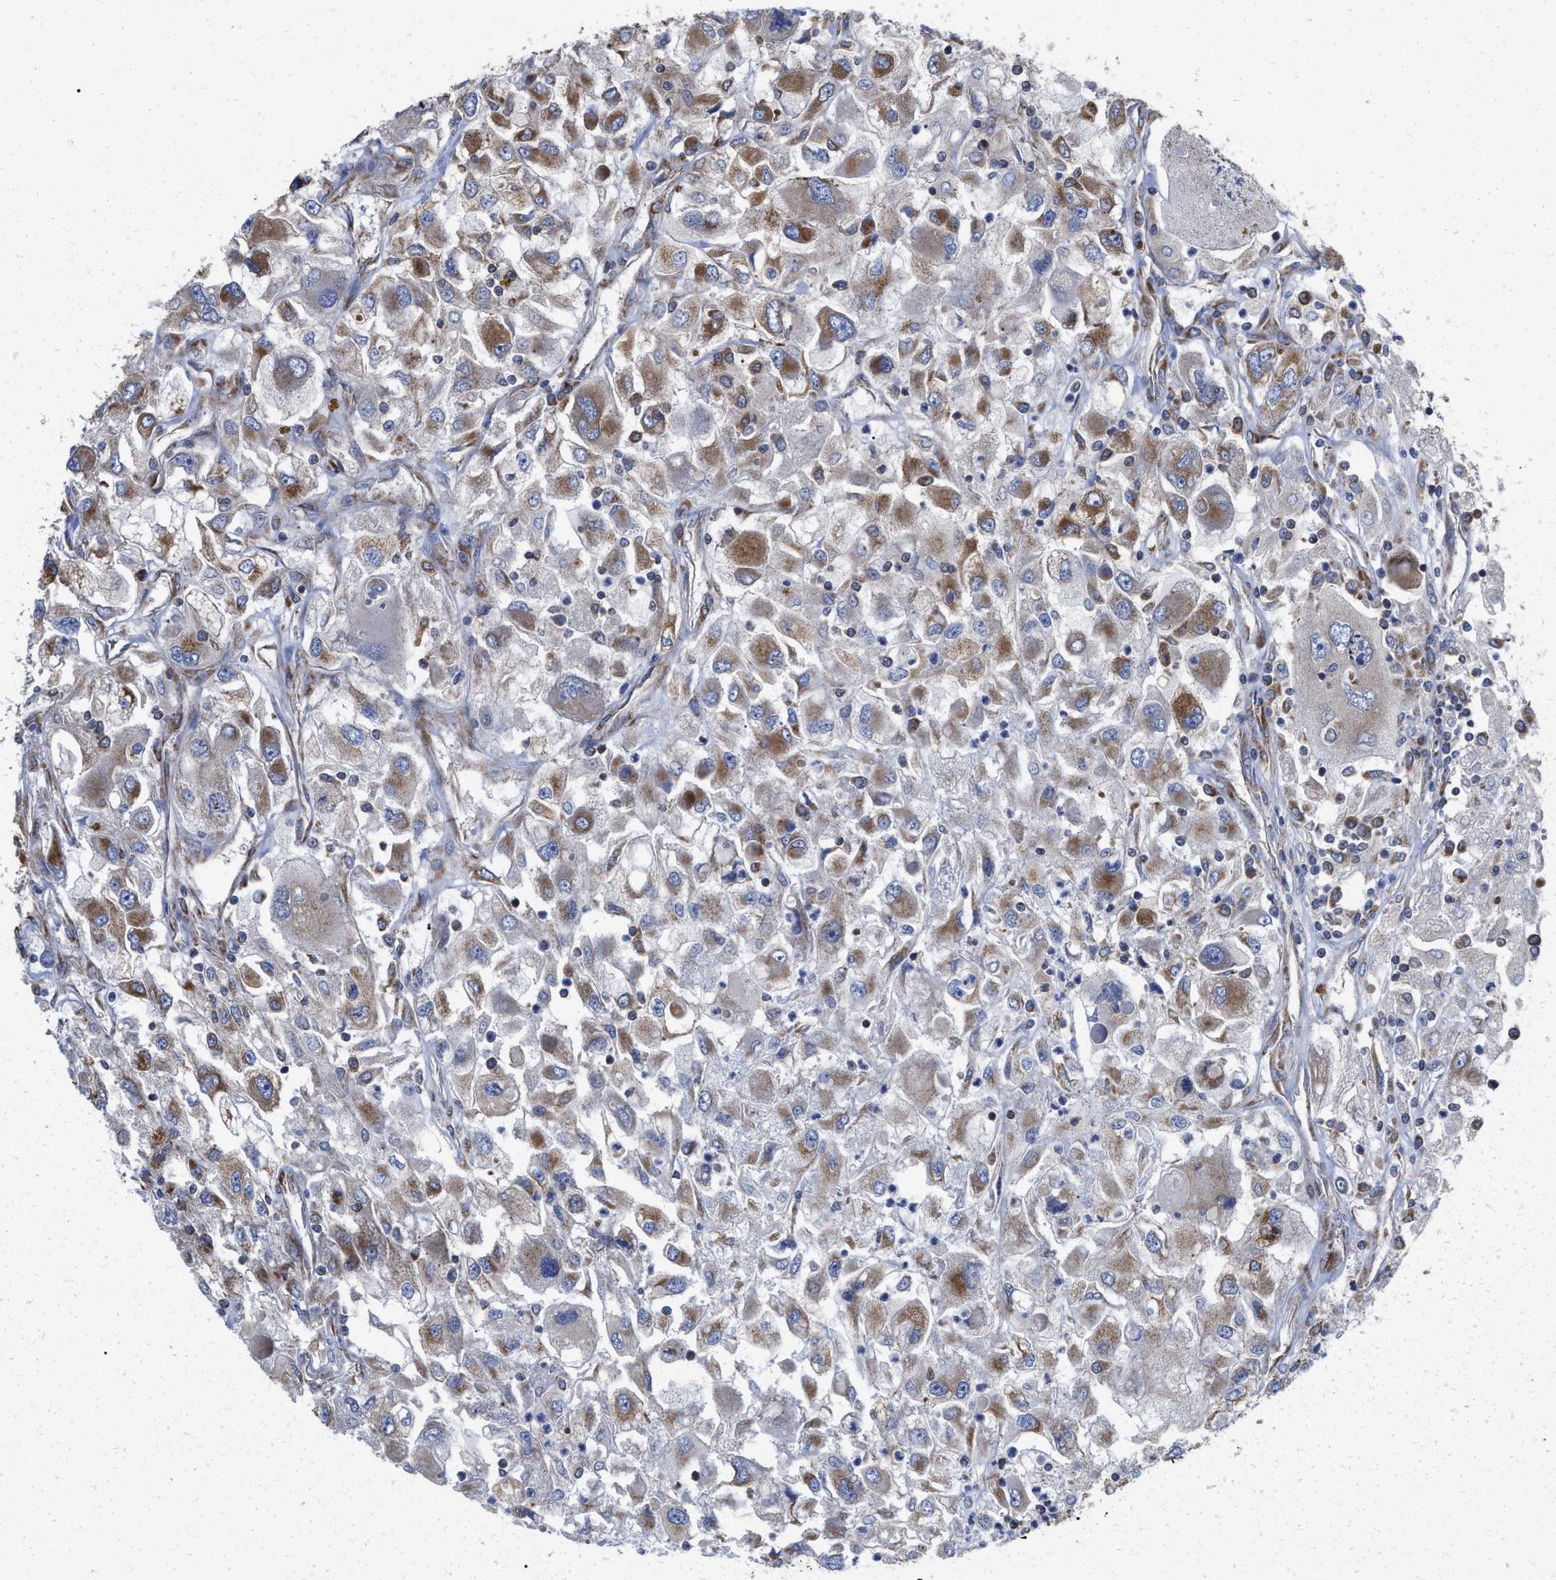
{"staining": {"intensity": "moderate", "quantity": ">75%", "location": "cytoplasmic/membranous"}, "tissue": "renal cancer", "cell_type": "Tumor cells", "image_type": "cancer", "snomed": [{"axis": "morphology", "description": "Adenocarcinoma, NOS"}, {"axis": "topography", "description": "Kidney"}], "caption": "This histopathology image demonstrates adenocarcinoma (renal) stained with immunohistochemistry to label a protein in brown. The cytoplasmic/membranous of tumor cells show moderate positivity for the protein. Nuclei are counter-stained blue.", "gene": "FAM120A", "patient": {"sex": "female", "age": 52}}